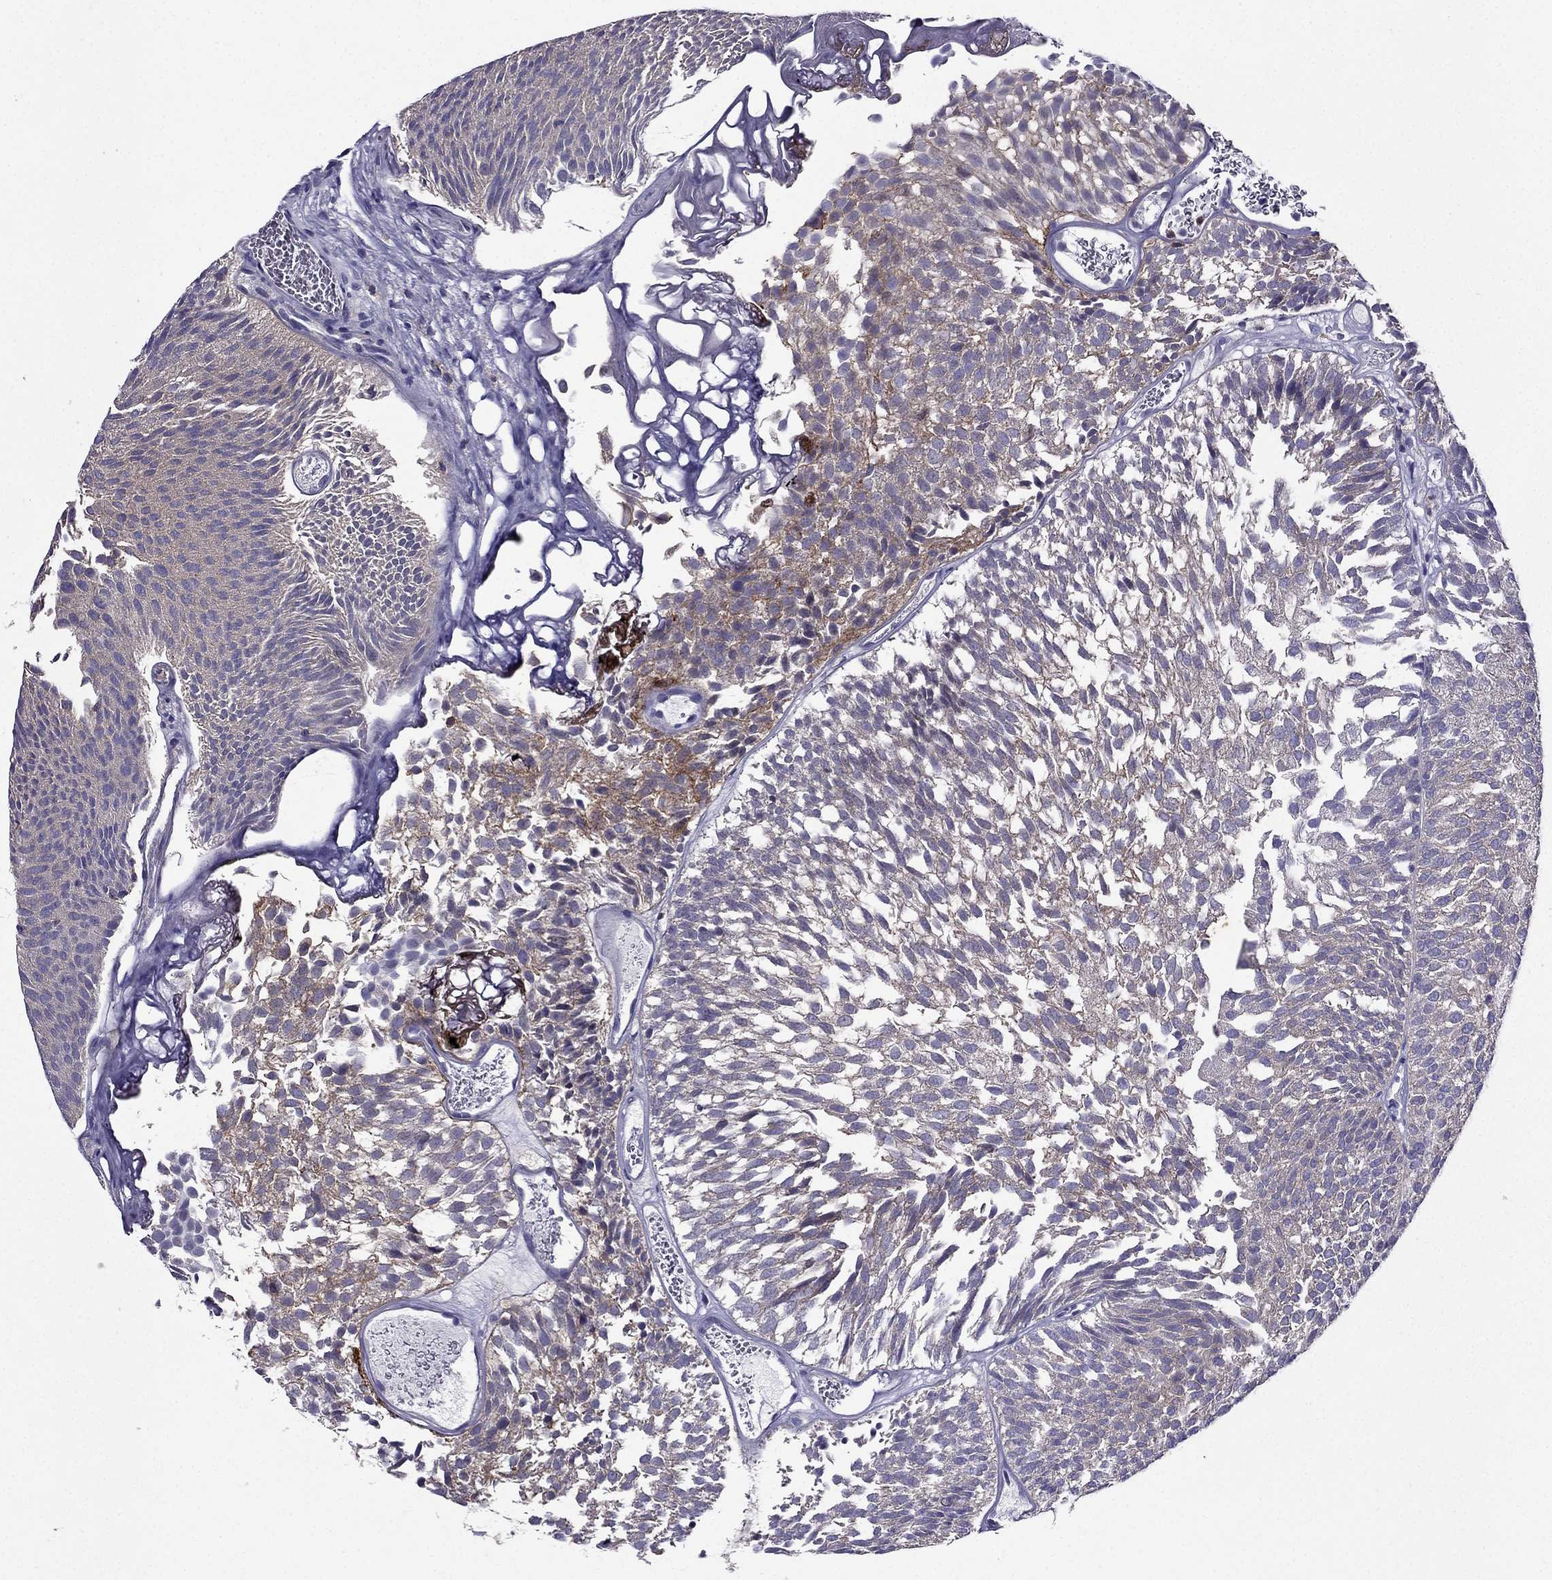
{"staining": {"intensity": "weak", "quantity": "25%-75%", "location": "cytoplasmic/membranous"}, "tissue": "urothelial cancer", "cell_type": "Tumor cells", "image_type": "cancer", "snomed": [{"axis": "morphology", "description": "Urothelial carcinoma, Low grade"}, {"axis": "topography", "description": "Urinary bladder"}], "caption": "Protein positivity by IHC shows weak cytoplasmic/membranous staining in approximately 25%-75% of tumor cells in urothelial carcinoma (low-grade). (DAB IHC with brightfield microscopy, high magnification).", "gene": "AAK1", "patient": {"sex": "male", "age": 52}}